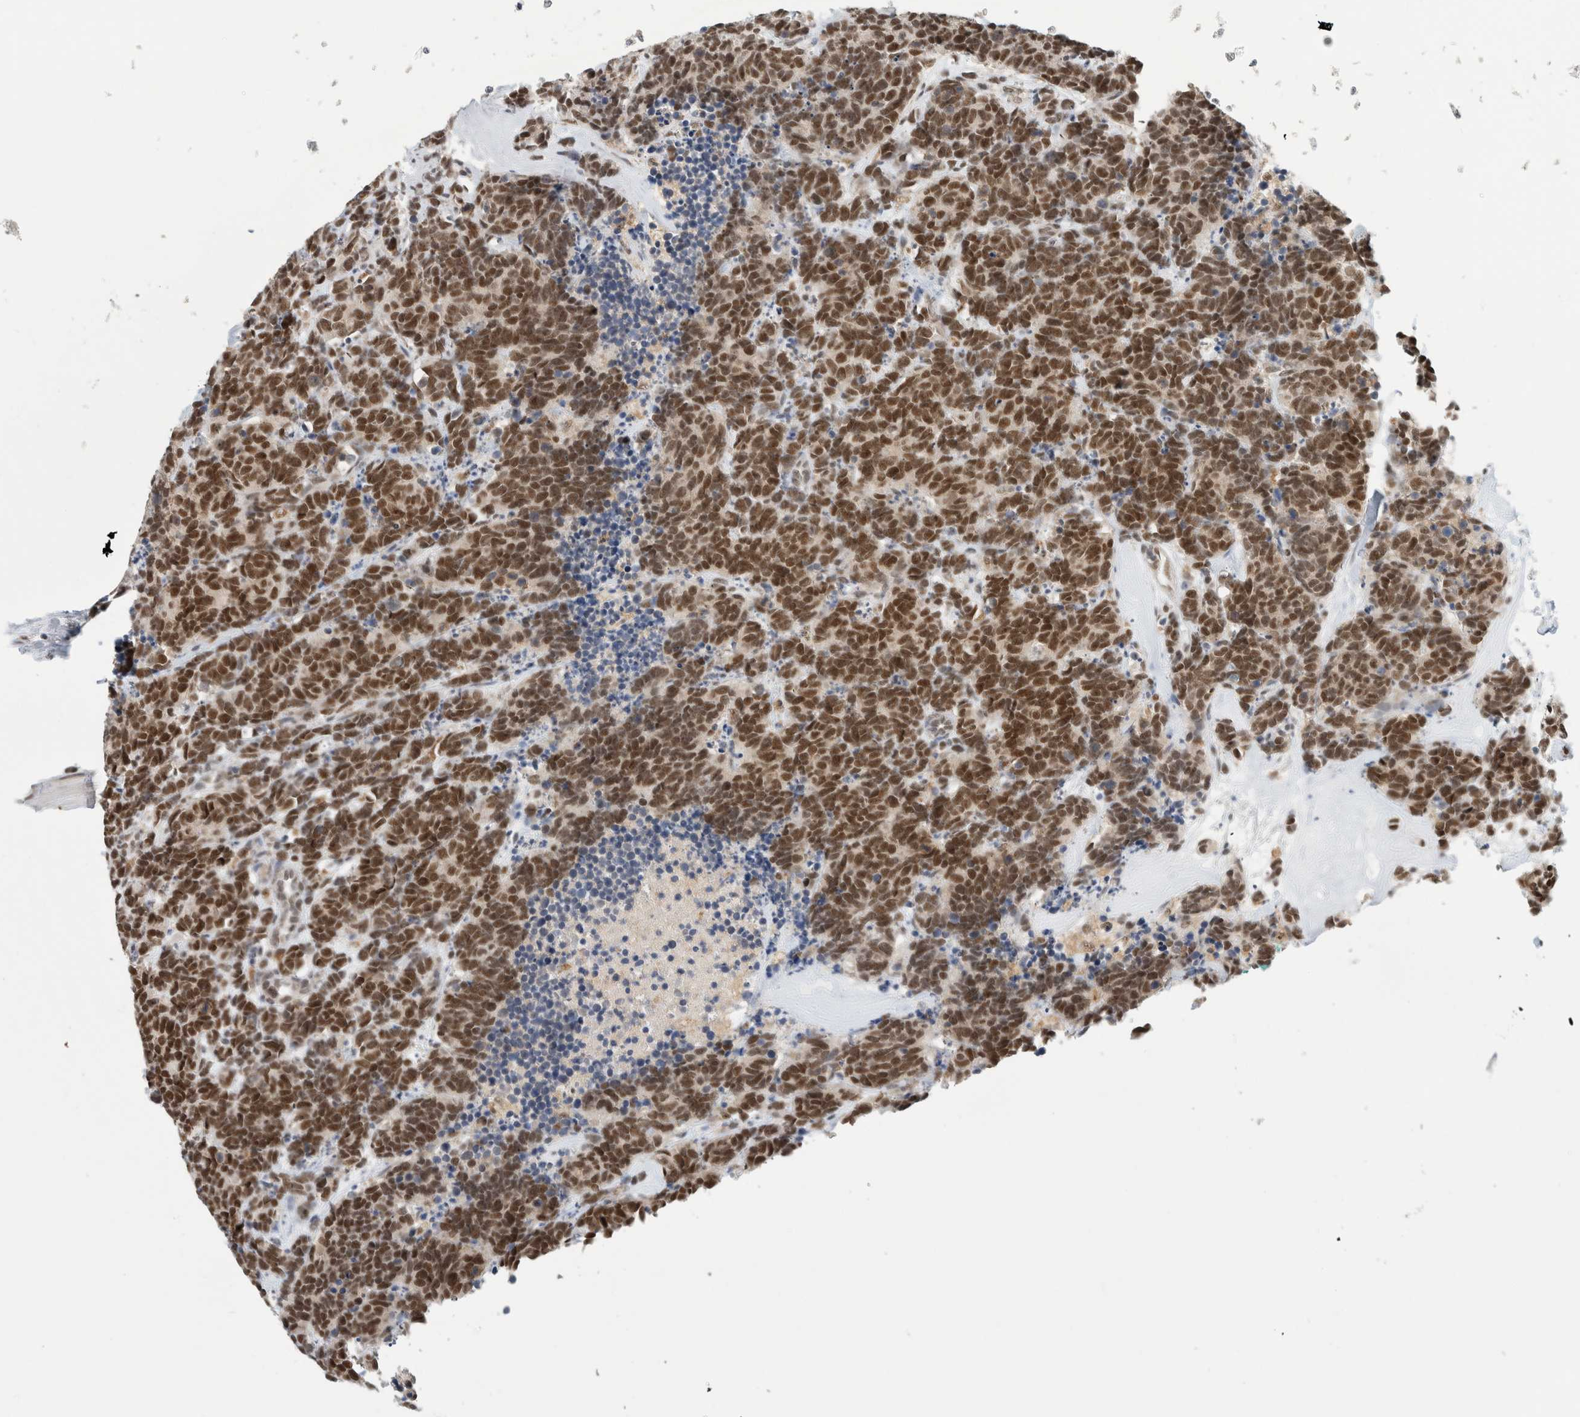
{"staining": {"intensity": "strong", "quantity": ">75%", "location": "nuclear"}, "tissue": "carcinoid", "cell_type": "Tumor cells", "image_type": "cancer", "snomed": [{"axis": "morphology", "description": "Carcinoma, NOS"}, {"axis": "morphology", "description": "Carcinoid, malignant, NOS"}, {"axis": "topography", "description": "Urinary bladder"}], "caption": "An immunohistochemistry (IHC) image of tumor tissue is shown. Protein staining in brown shows strong nuclear positivity in malignant carcinoid within tumor cells.", "gene": "NCAPG2", "patient": {"sex": "male", "age": 57}}